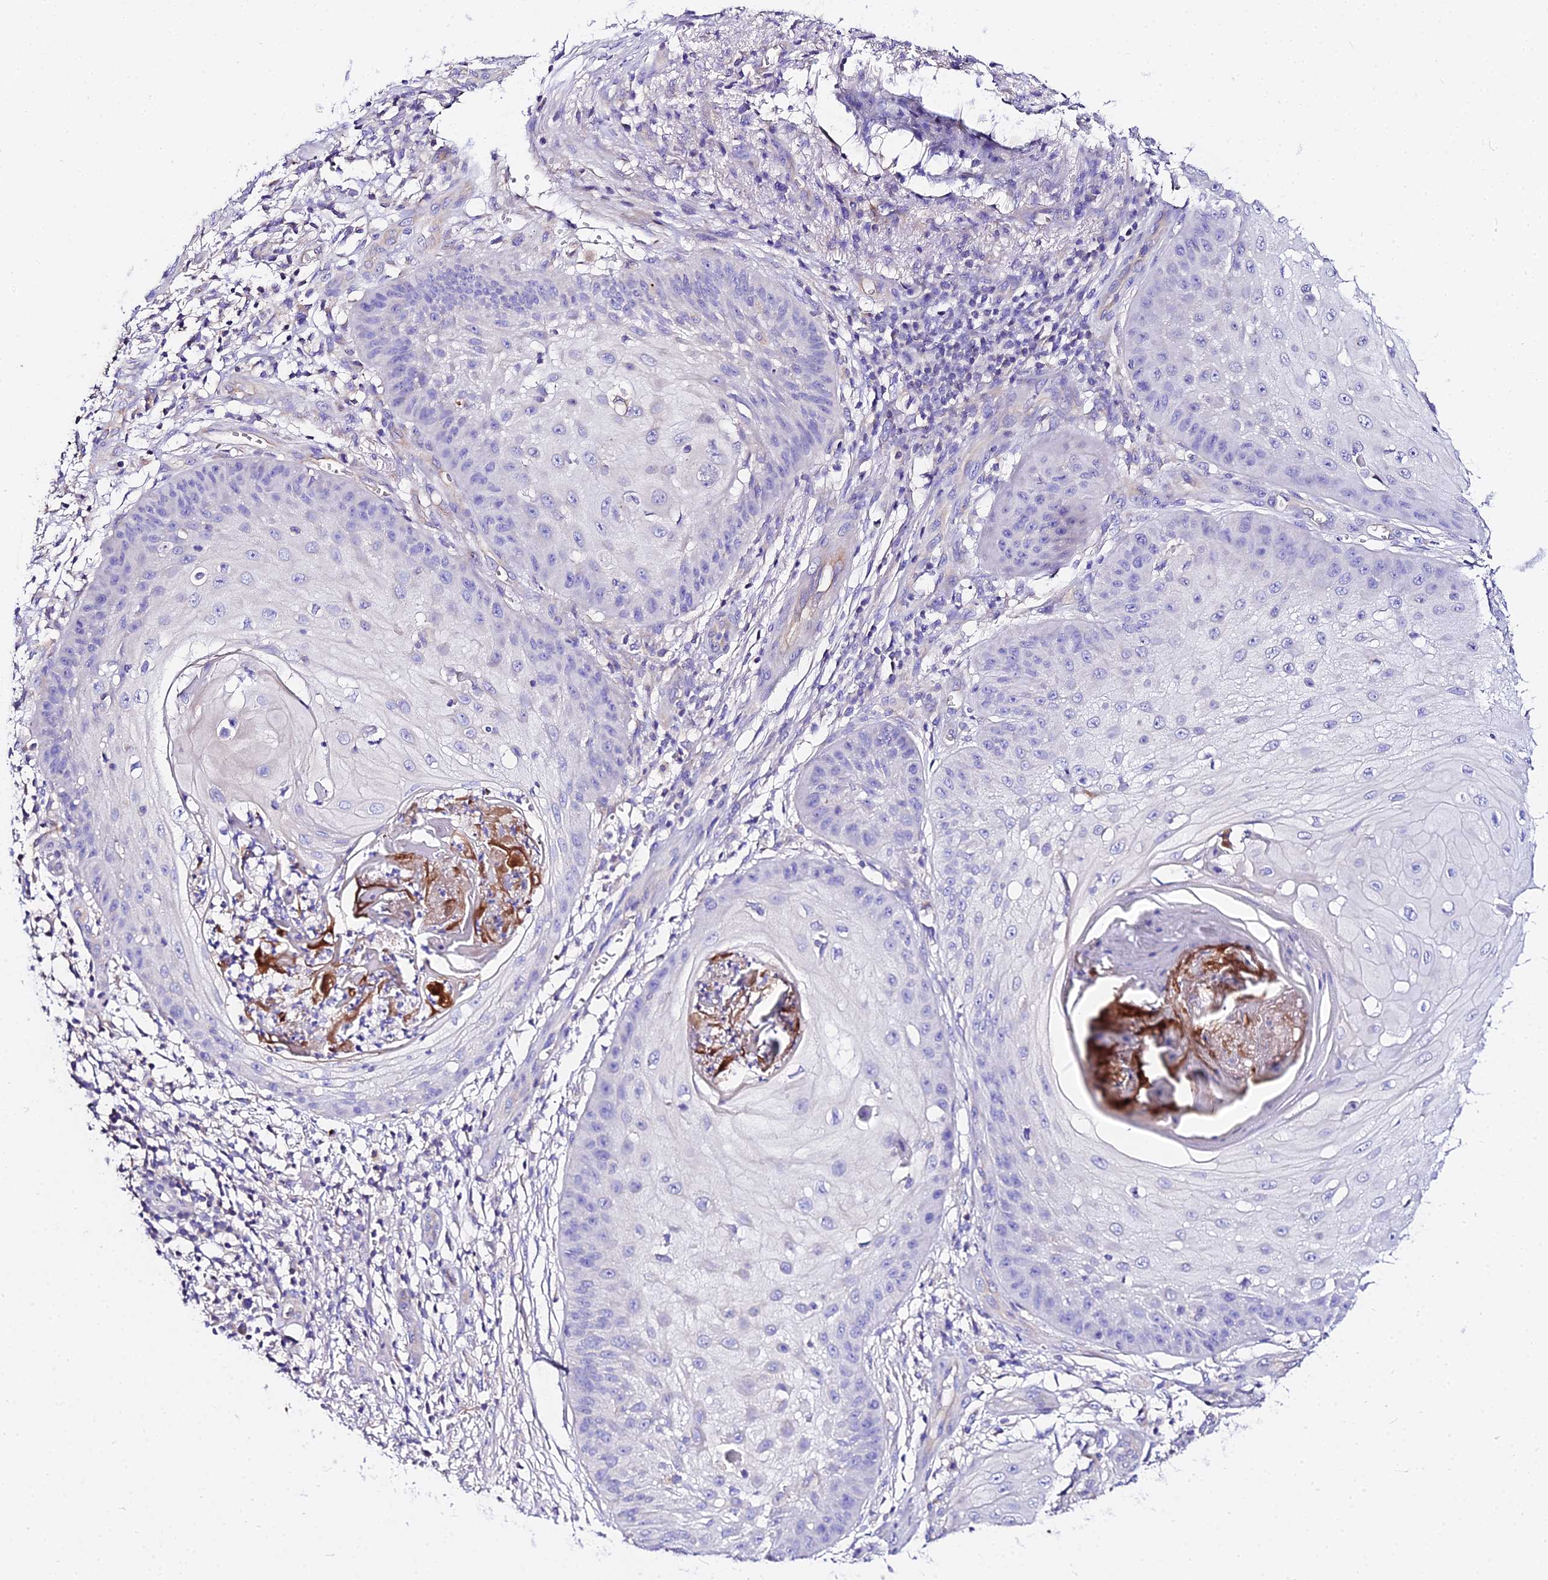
{"staining": {"intensity": "negative", "quantity": "none", "location": "none"}, "tissue": "skin cancer", "cell_type": "Tumor cells", "image_type": "cancer", "snomed": [{"axis": "morphology", "description": "Squamous cell carcinoma, NOS"}, {"axis": "topography", "description": "Skin"}], "caption": "High power microscopy image of an immunohistochemistry photomicrograph of squamous cell carcinoma (skin), revealing no significant positivity in tumor cells. Nuclei are stained in blue.", "gene": "DAW1", "patient": {"sex": "male", "age": 70}}